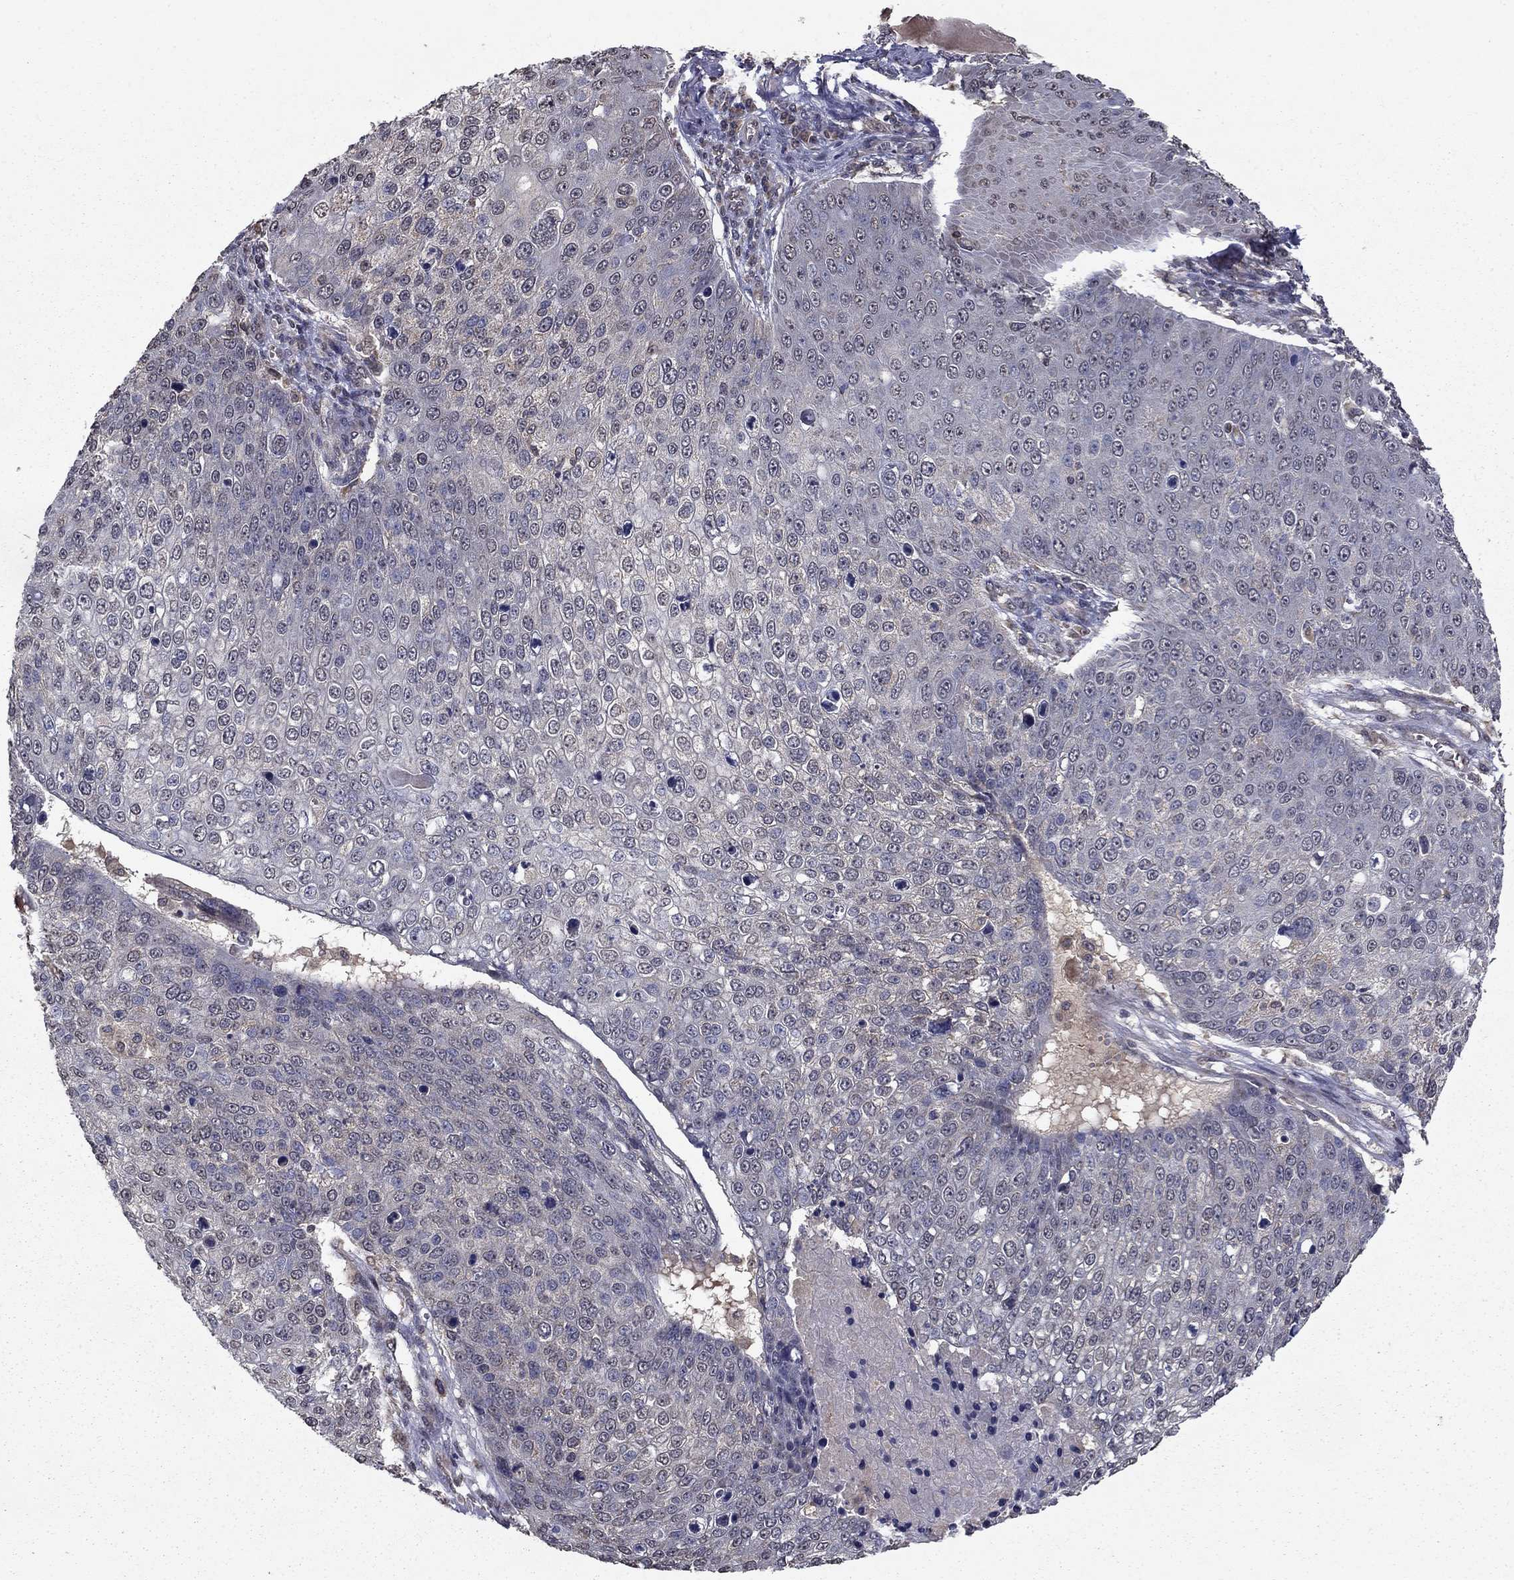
{"staining": {"intensity": "negative", "quantity": "none", "location": "none"}, "tissue": "skin cancer", "cell_type": "Tumor cells", "image_type": "cancer", "snomed": [{"axis": "morphology", "description": "Squamous cell carcinoma, NOS"}, {"axis": "topography", "description": "Skin"}], "caption": "The immunohistochemistry histopathology image has no significant staining in tumor cells of skin cancer (squamous cell carcinoma) tissue.", "gene": "SLC2A13", "patient": {"sex": "male", "age": 71}}